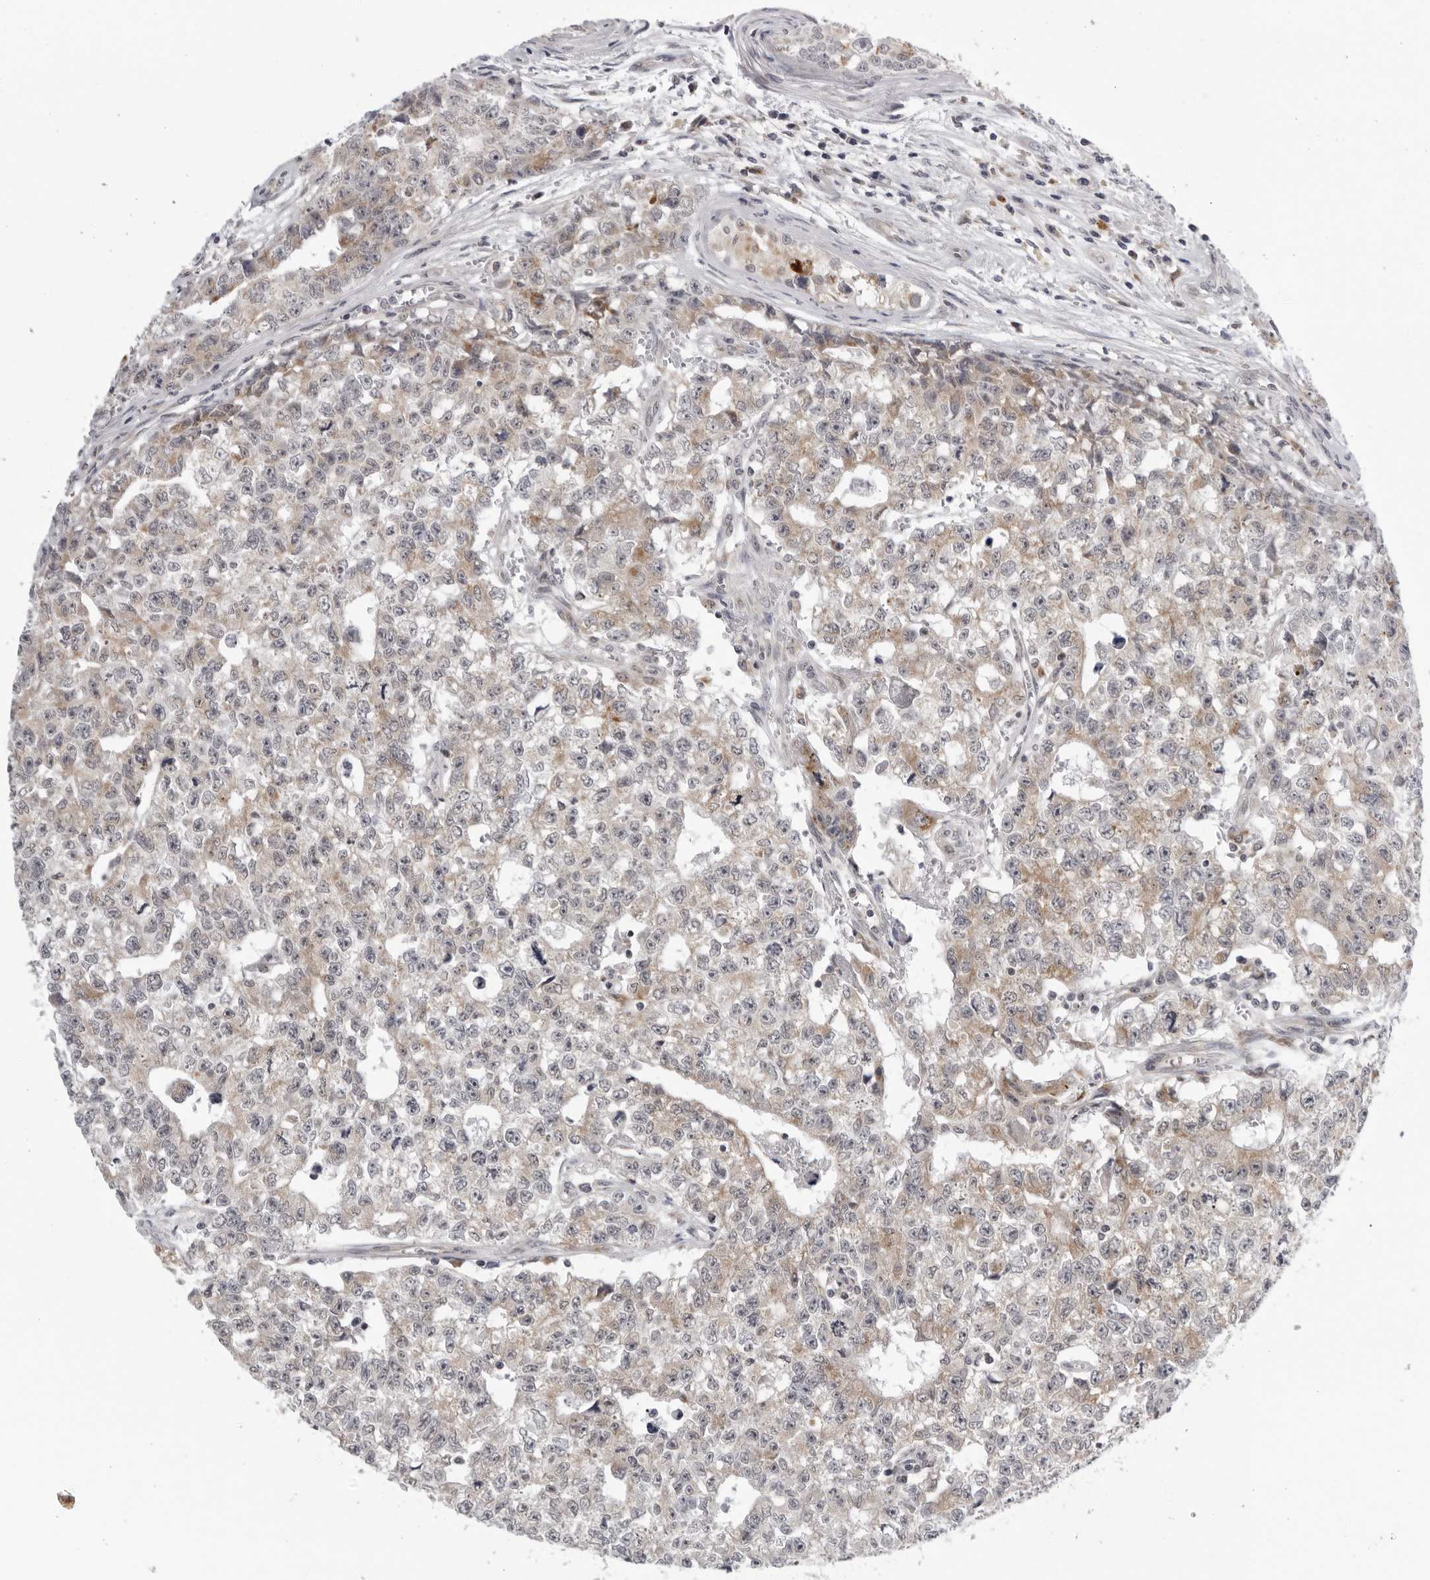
{"staining": {"intensity": "weak", "quantity": "25%-75%", "location": "cytoplasmic/membranous"}, "tissue": "testis cancer", "cell_type": "Tumor cells", "image_type": "cancer", "snomed": [{"axis": "morphology", "description": "Carcinoma, Embryonal, NOS"}, {"axis": "topography", "description": "Testis"}], "caption": "The immunohistochemical stain labels weak cytoplasmic/membranous expression in tumor cells of embryonal carcinoma (testis) tissue.", "gene": "CPT2", "patient": {"sex": "male", "age": 28}}